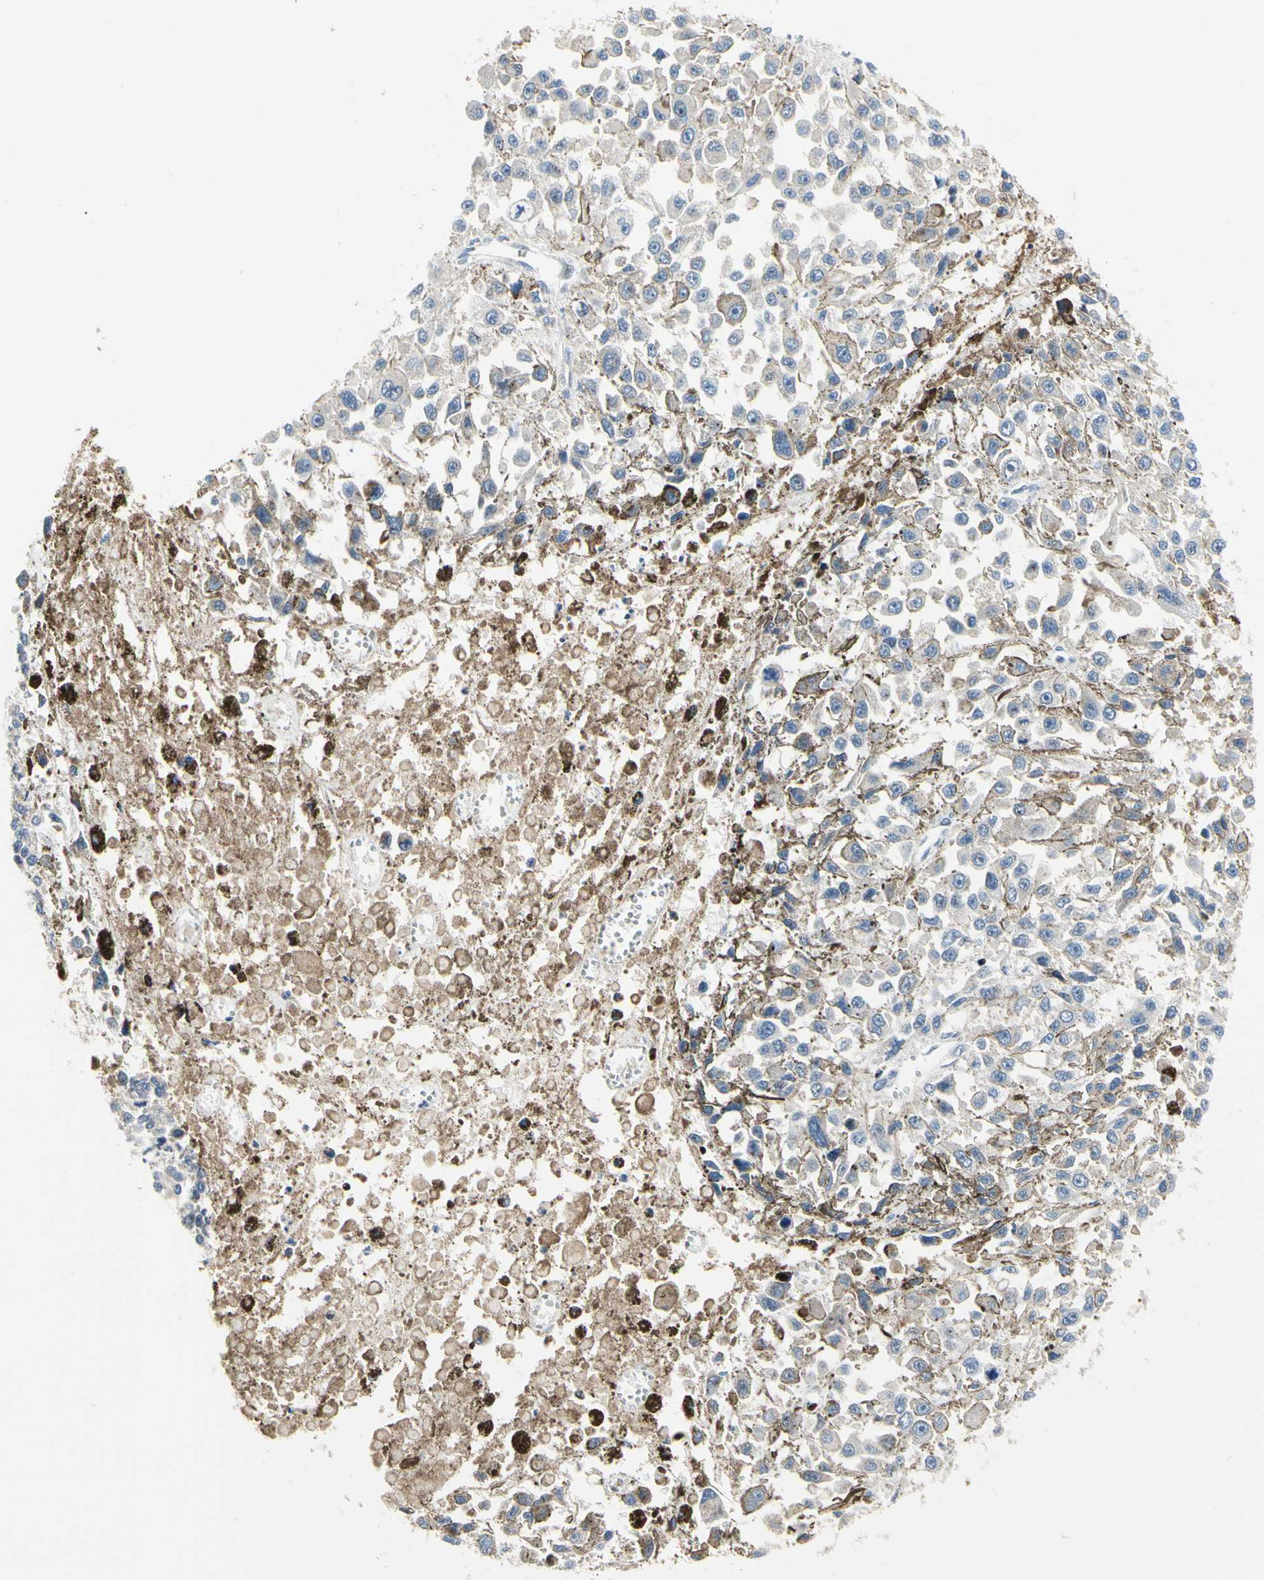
{"staining": {"intensity": "negative", "quantity": "none", "location": "none"}, "tissue": "melanoma", "cell_type": "Tumor cells", "image_type": "cancer", "snomed": [{"axis": "morphology", "description": "Malignant melanoma, Metastatic site"}, {"axis": "topography", "description": "Lymph node"}], "caption": "This is an immunohistochemistry (IHC) histopathology image of human malignant melanoma (metastatic site). There is no expression in tumor cells.", "gene": "NFASC", "patient": {"sex": "male", "age": 59}}